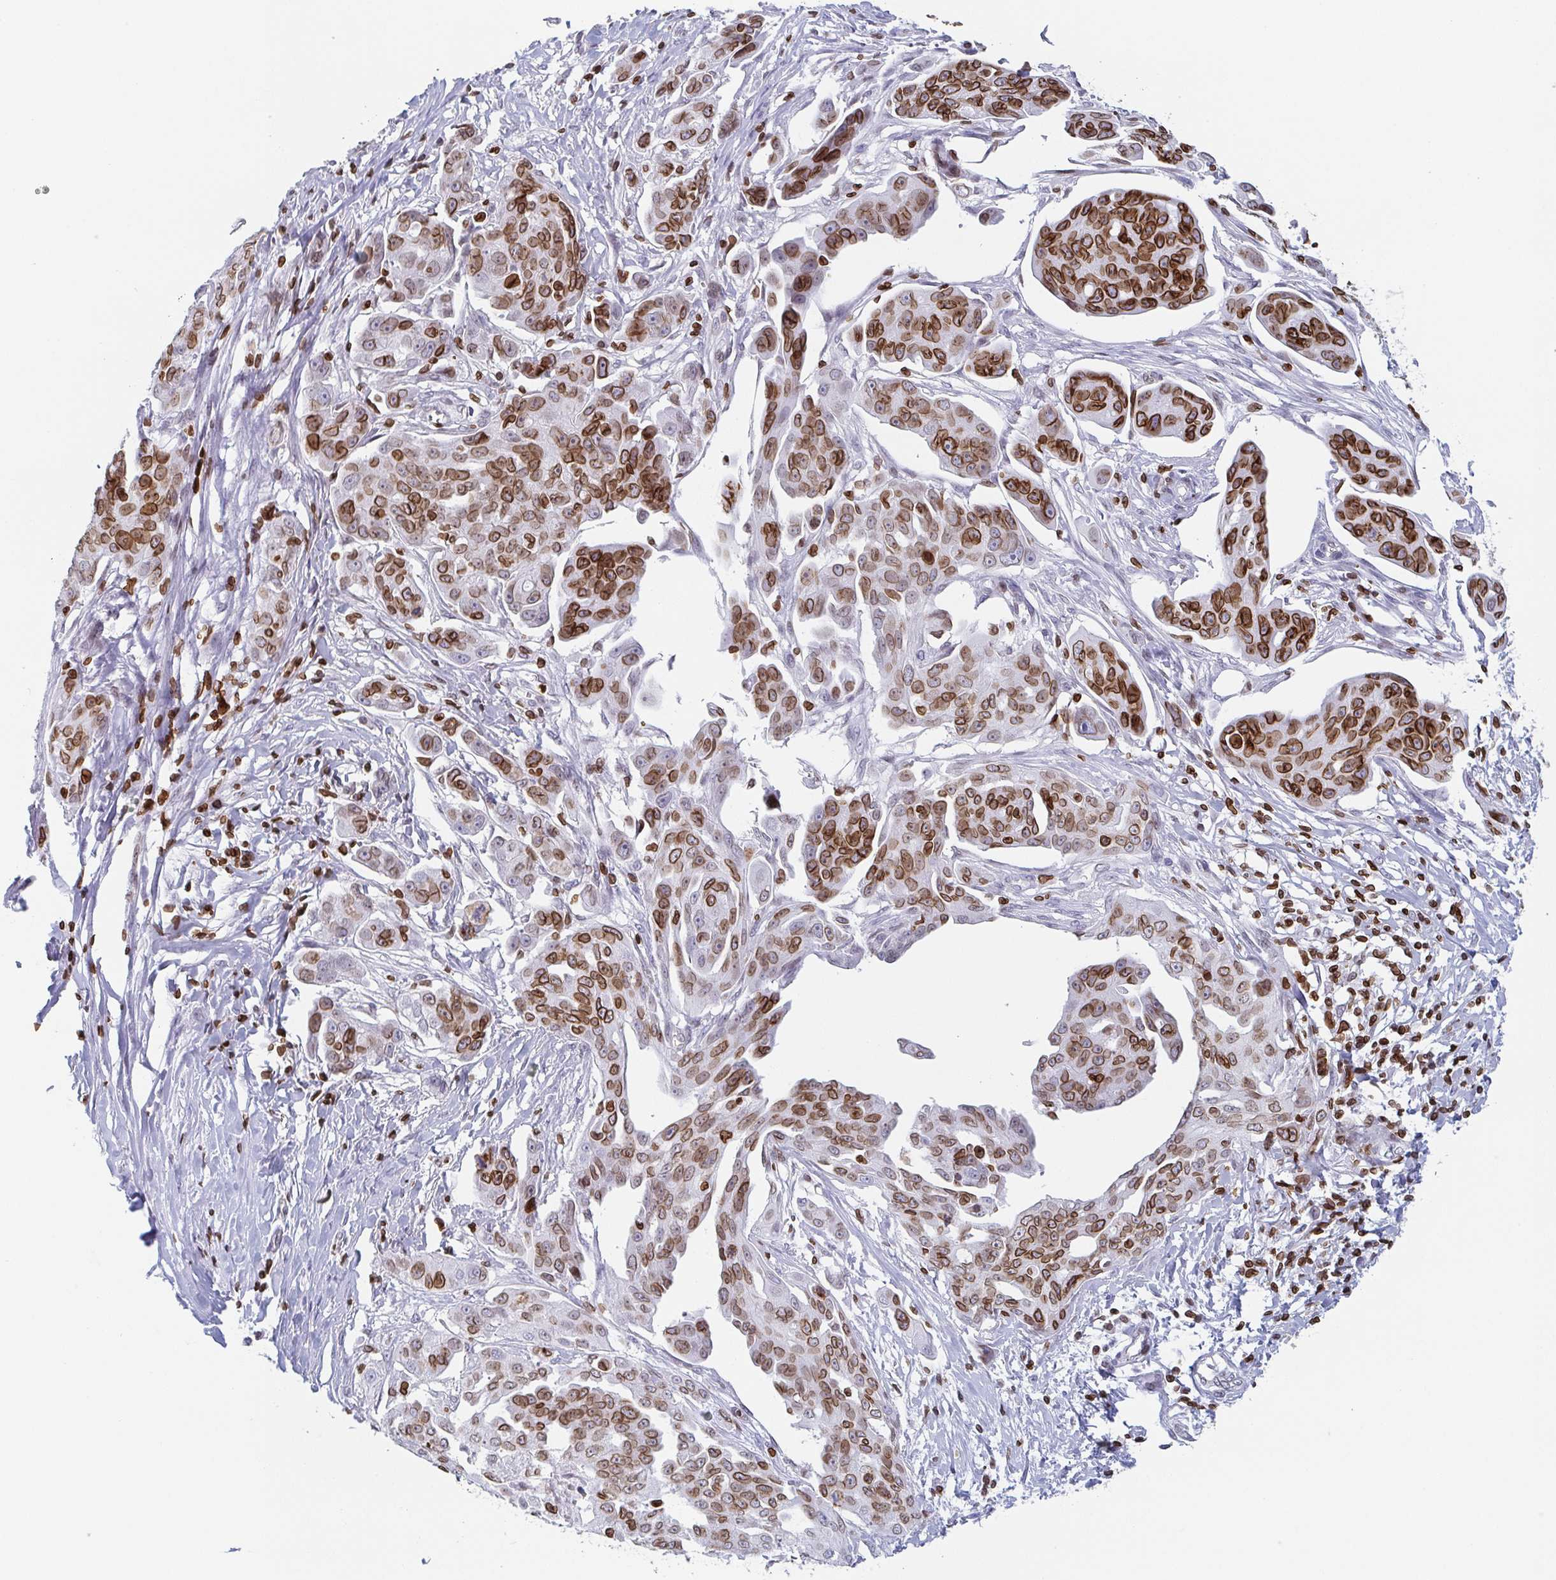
{"staining": {"intensity": "strong", "quantity": ">75%", "location": "cytoplasmic/membranous,nuclear"}, "tissue": "ovarian cancer", "cell_type": "Tumor cells", "image_type": "cancer", "snomed": [{"axis": "morphology", "description": "Carcinoma, endometroid"}, {"axis": "topography", "description": "Ovary"}], "caption": "DAB (3,3'-diaminobenzidine) immunohistochemical staining of ovarian cancer displays strong cytoplasmic/membranous and nuclear protein staining in about >75% of tumor cells. (DAB (3,3'-diaminobenzidine) = brown stain, brightfield microscopy at high magnification).", "gene": "BTBD7", "patient": {"sex": "female", "age": 70}}